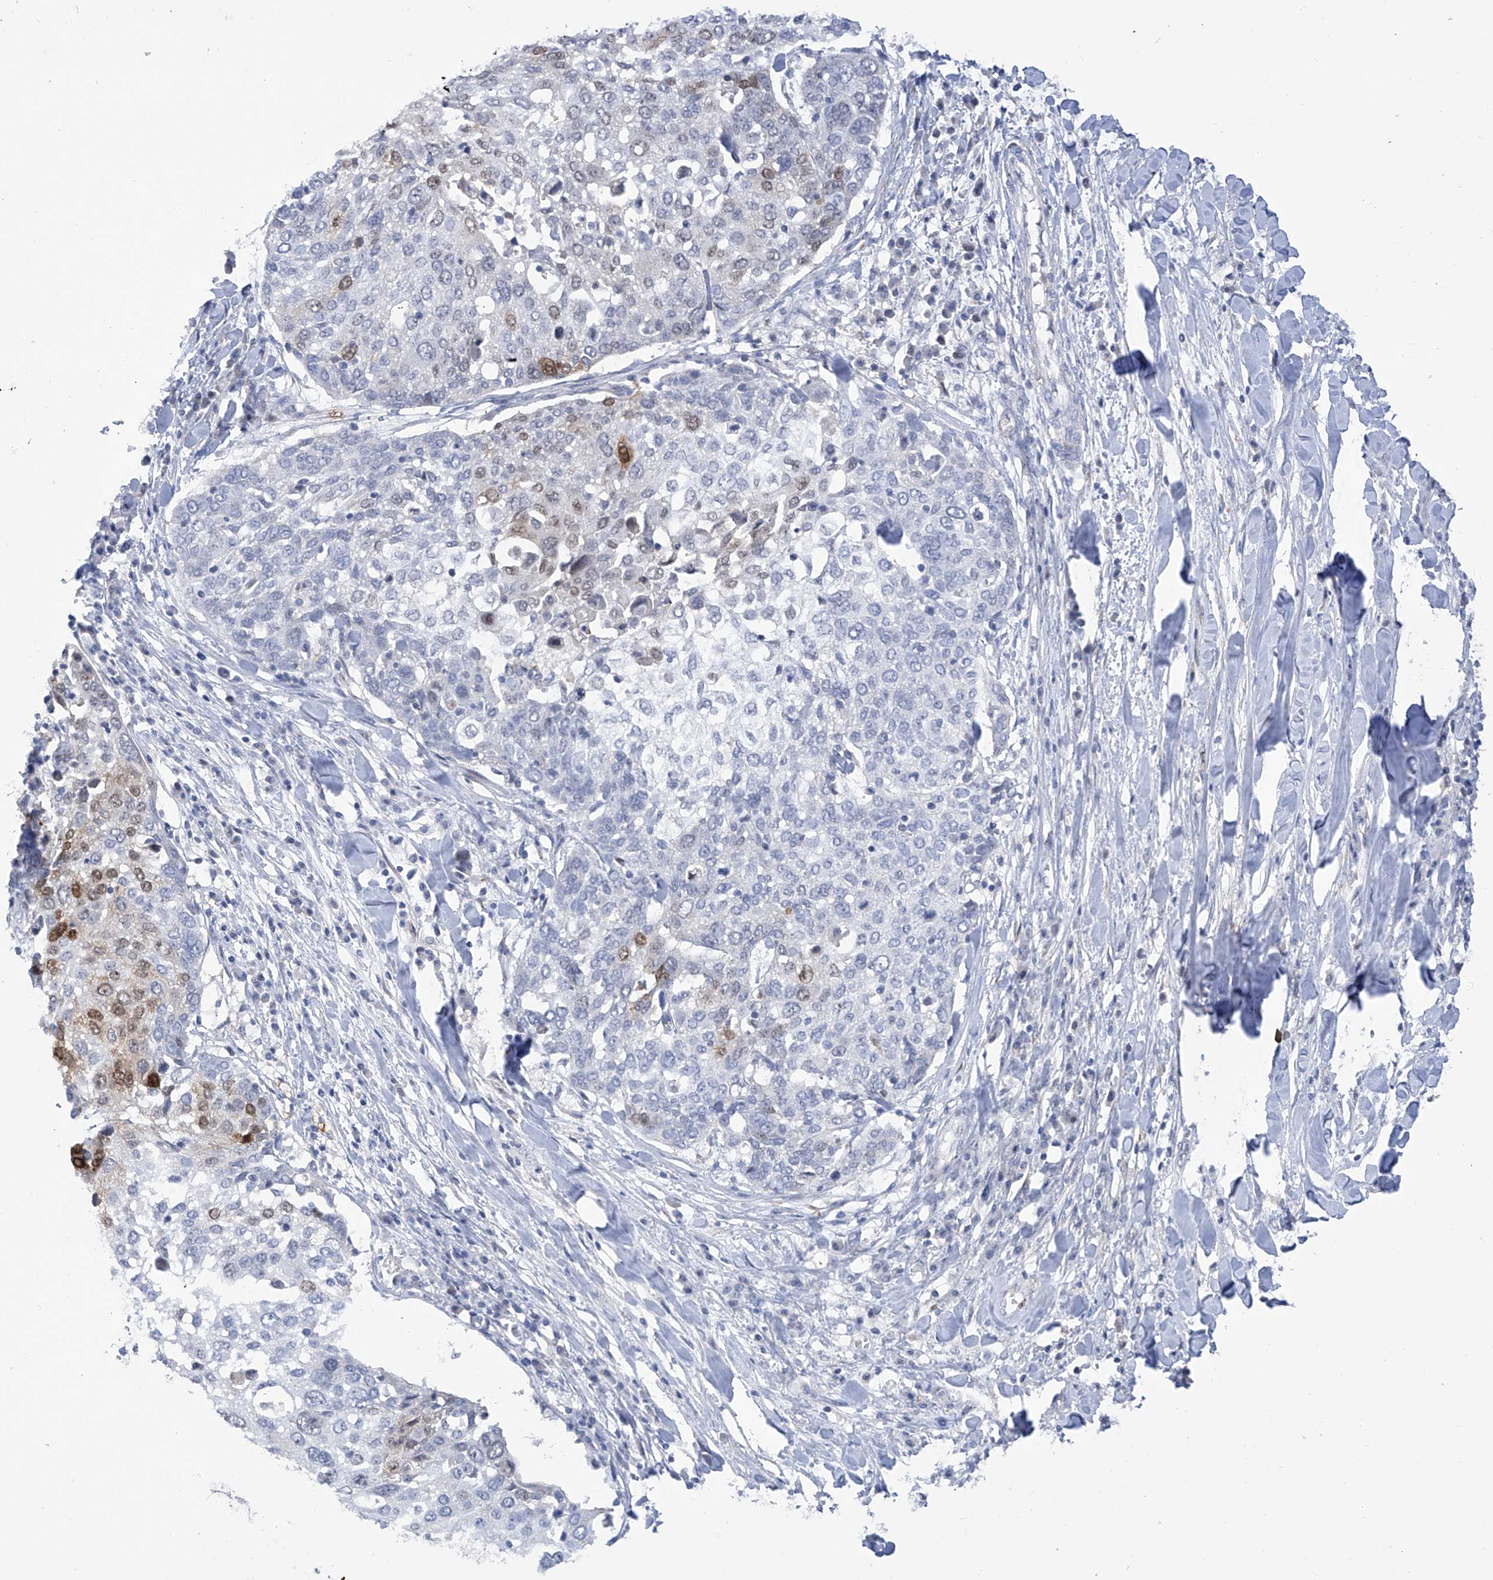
{"staining": {"intensity": "moderate", "quantity": "<25%", "location": "nuclear"}, "tissue": "lung cancer", "cell_type": "Tumor cells", "image_type": "cancer", "snomed": [{"axis": "morphology", "description": "Squamous cell carcinoma, NOS"}, {"axis": "topography", "description": "Lung"}], "caption": "High-power microscopy captured an immunohistochemistry (IHC) histopathology image of lung cancer (squamous cell carcinoma), revealing moderate nuclear positivity in about <25% of tumor cells.", "gene": "PHF20", "patient": {"sex": "male", "age": 65}}